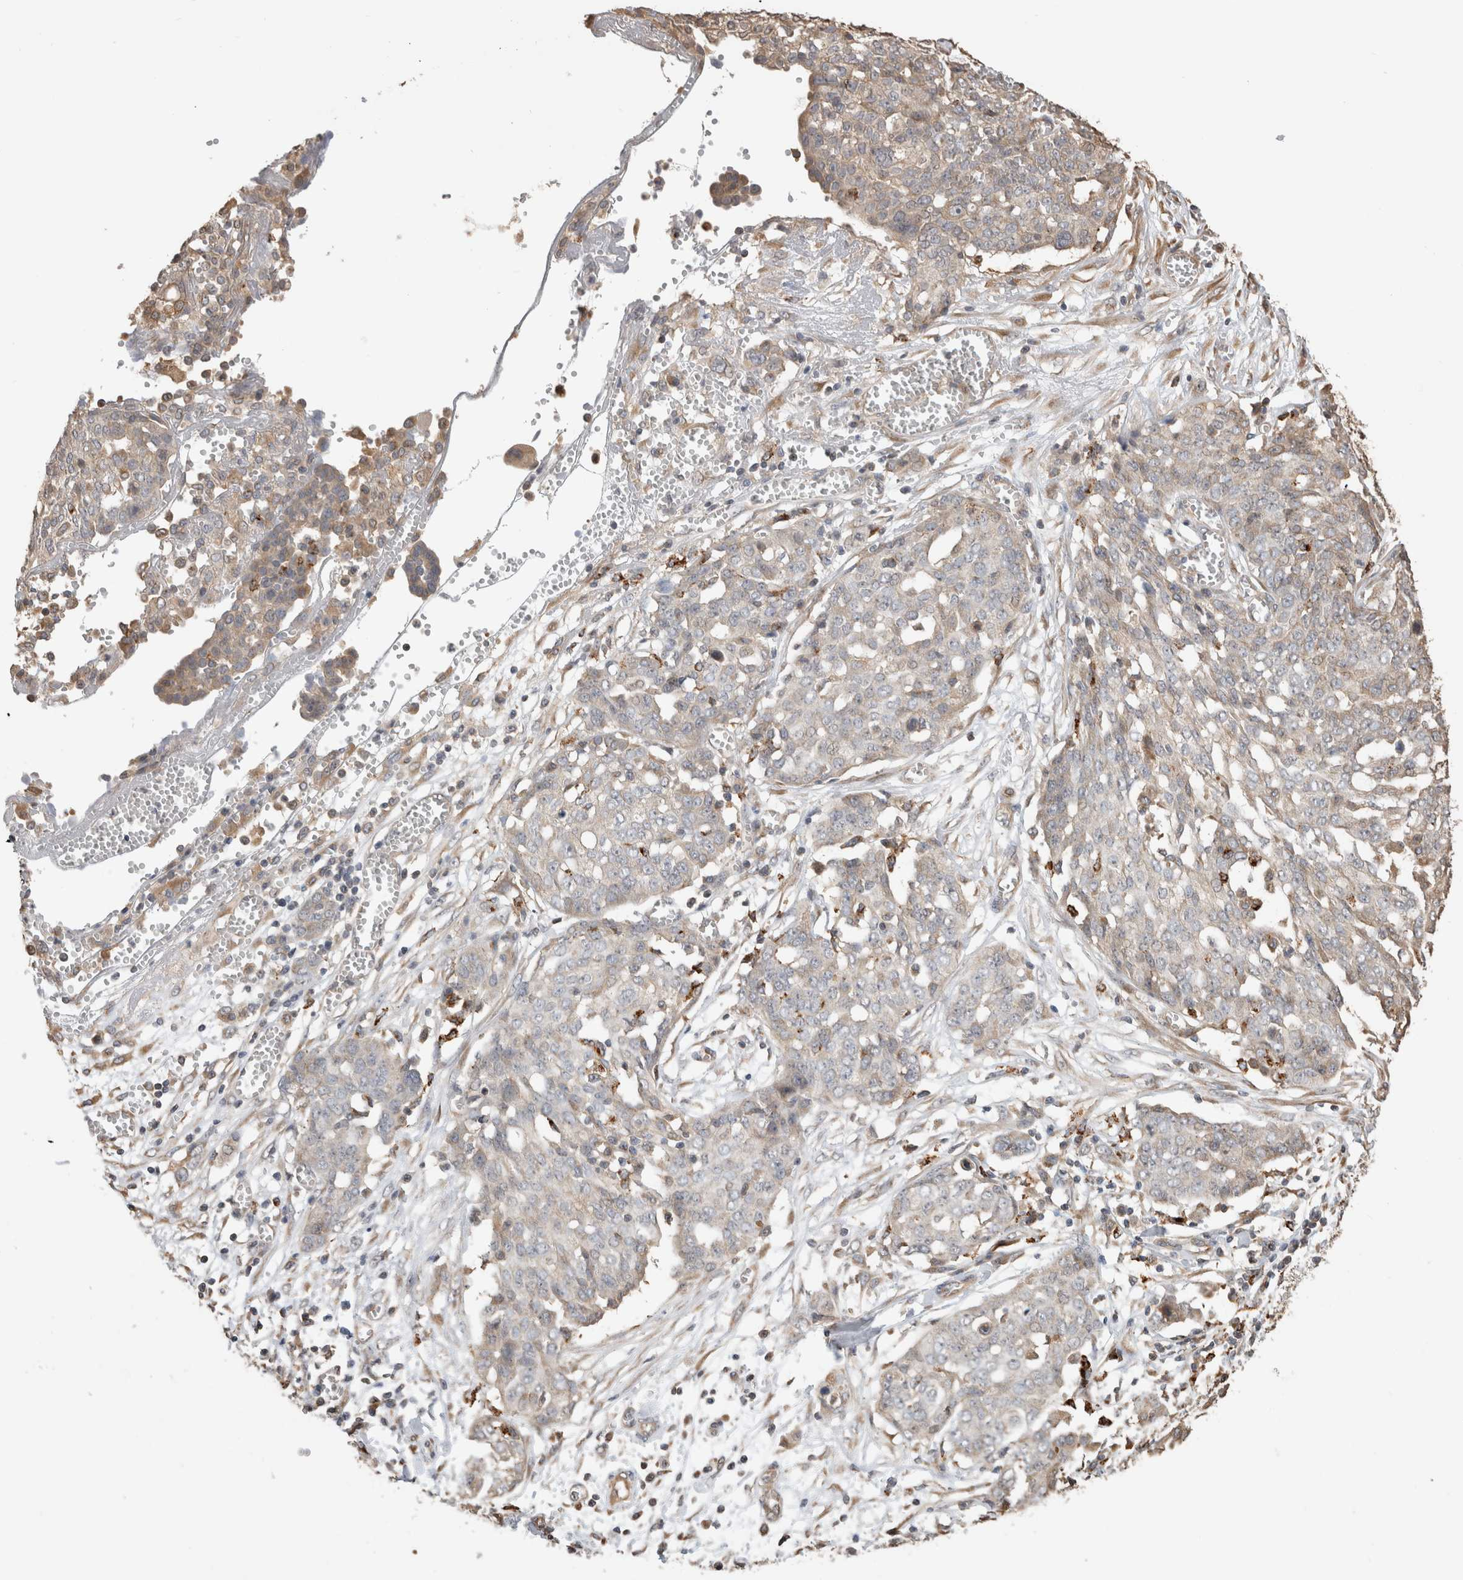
{"staining": {"intensity": "weak", "quantity": "<25%", "location": "cytoplasmic/membranous"}, "tissue": "ovarian cancer", "cell_type": "Tumor cells", "image_type": "cancer", "snomed": [{"axis": "morphology", "description": "Cystadenocarcinoma, serous, NOS"}, {"axis": "topography", "description": "Soft tissue"}, {"axis": "topography", "description": "Ovary"}], "caption": "Serous cystadenocarcinoma (ovarian) was stained to show a protein in brown. There is no significant expression in tumor cells.", "gene": "CLIP1", "patient": {"sex": "female", "age": 57}}